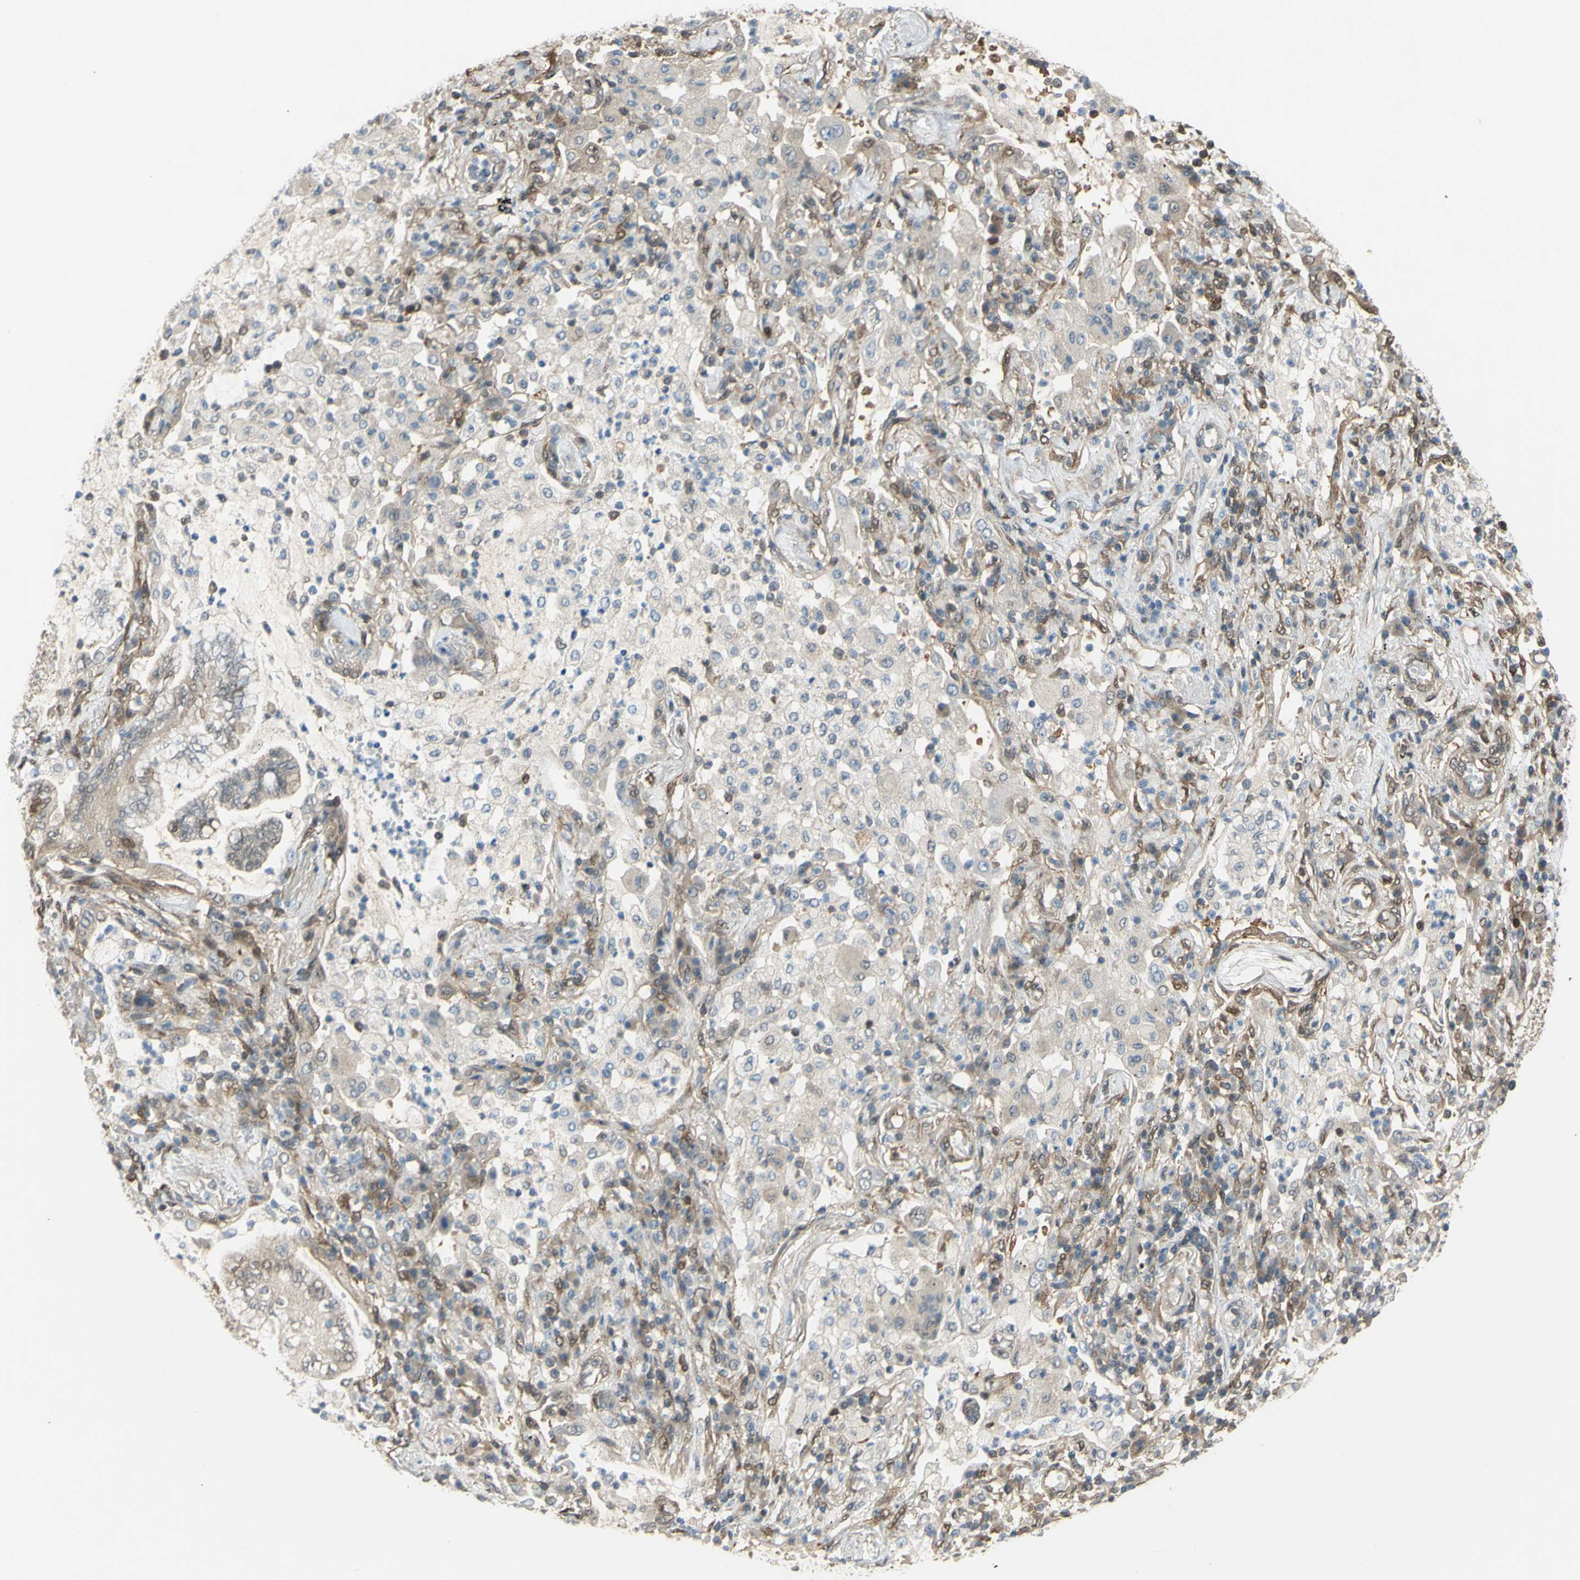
{"staining": {"intensity": "weak", "quantity": "<25%", "location": "cytoplasmic/membranous"}, "tissue": "lung cancer", "cell_type": "Tumor cells", "image_type": "cancer", "snomed": [{"axis": "morphology", "description": "Normal tissue, NOS"}, {"axis": "morphology", "description": "Adenocarcinoma, NOS"}, {"axis": "topography", "description": "Bronchus"}, {"axis": "topography", "description": "Lung"}], "caption": "Image shows no significant protein expression in tumor cells of lung cancer. (DAB immunohistochemistry with hematoxylin counter stain).", "gene": "YWHAQ", "patient": {"sex": "female", "age": 70}}